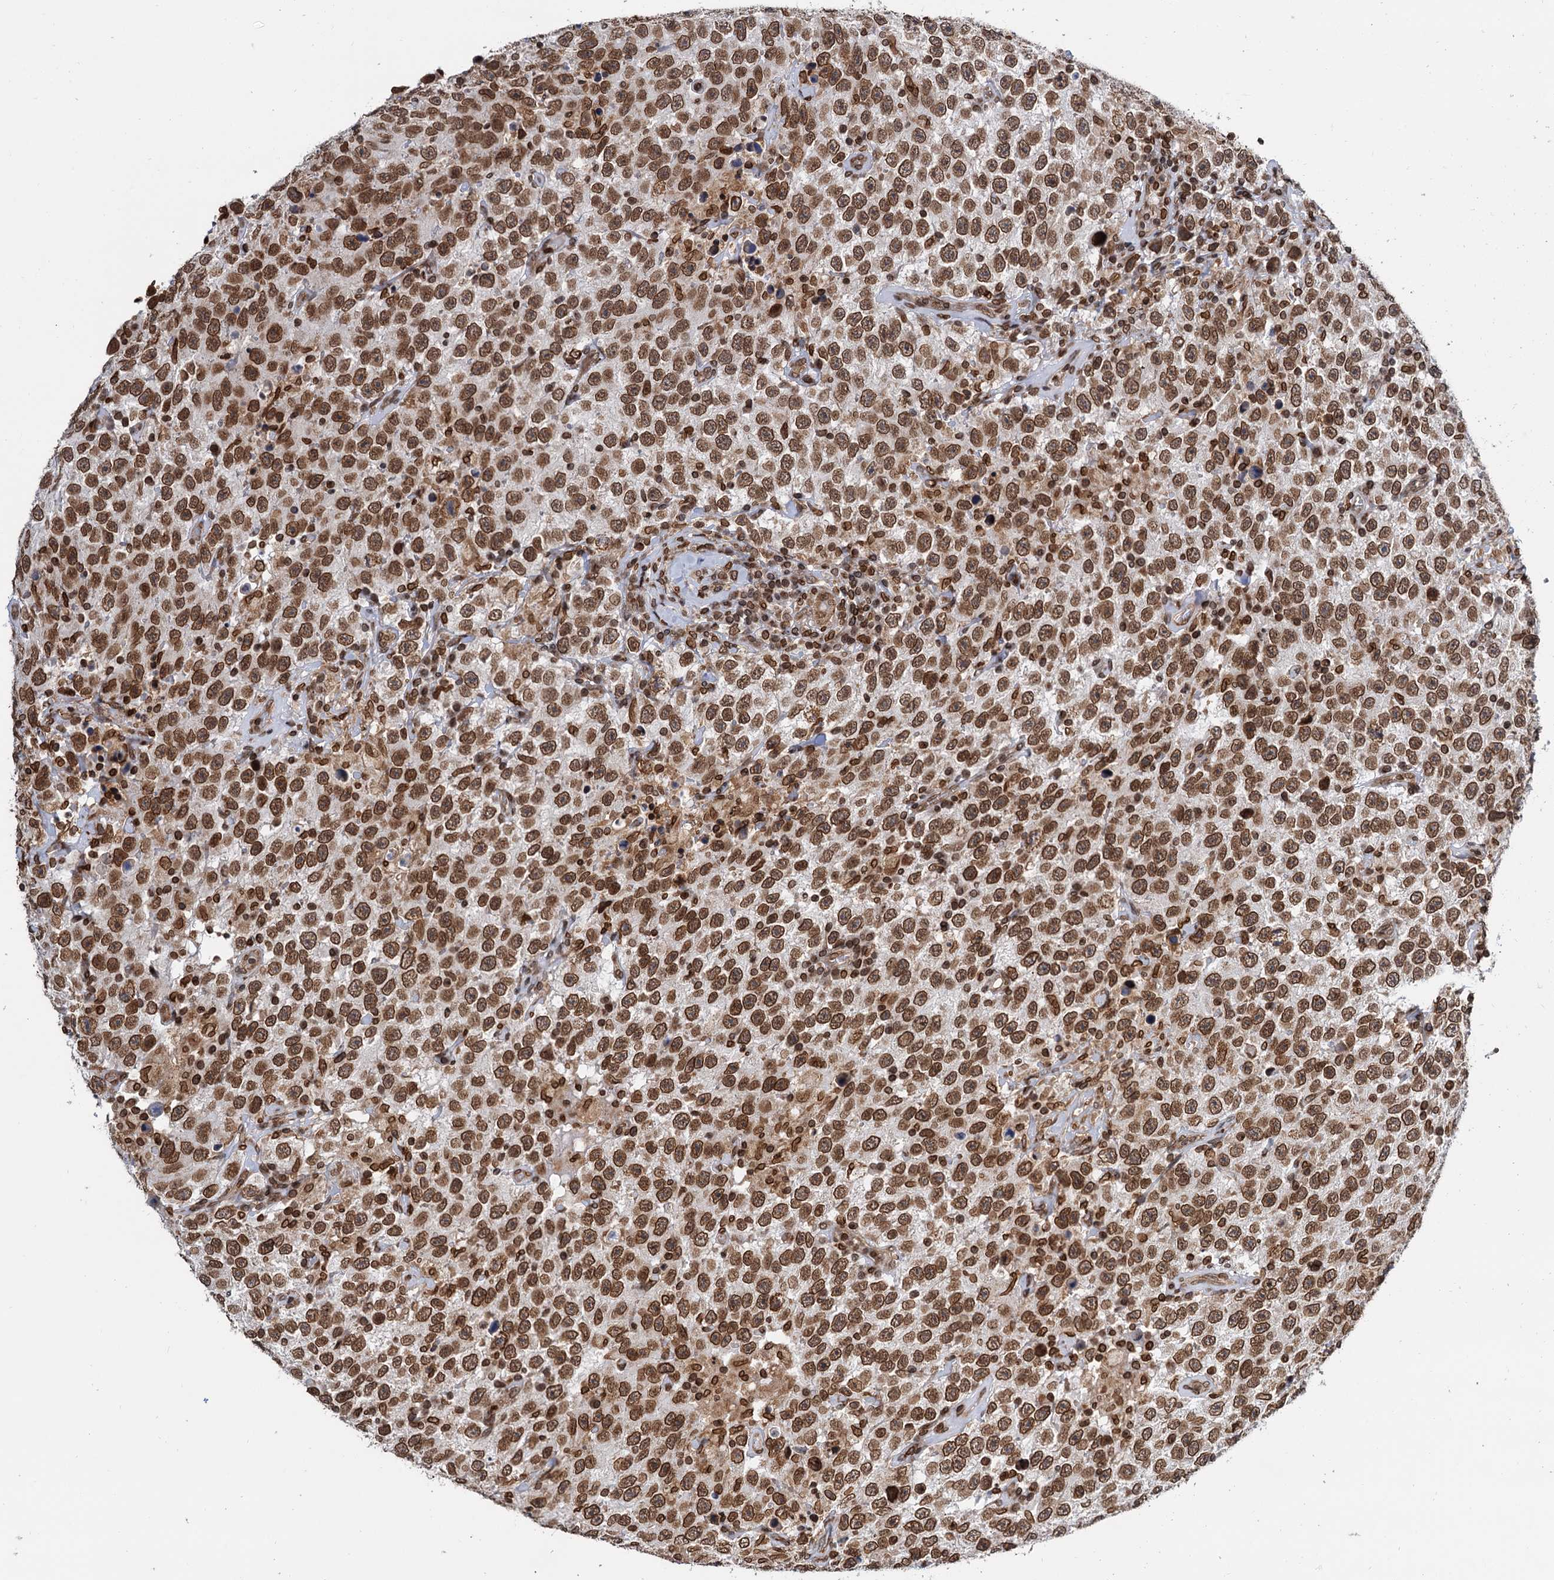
{"staining": {"intensity": "strong", "quantity": ">75%", "location": "nuclear"}, "tissue": "testis cancer", "cell_type": "Tumor cells", "image_type": "cancer", "snomed": [{"axis": "morphology", "description": "Seminoma, NOS"}, {"axis": "topography", "description": "Testis"}], "caption": "Testis cancer (seminoma) stained with DAB IHC exhibits high levels of strong nuclear staining in approximately >75% of tumor cells.", "gene": "ZC3H13", "patient": {"sex": "male", "age": 41}}